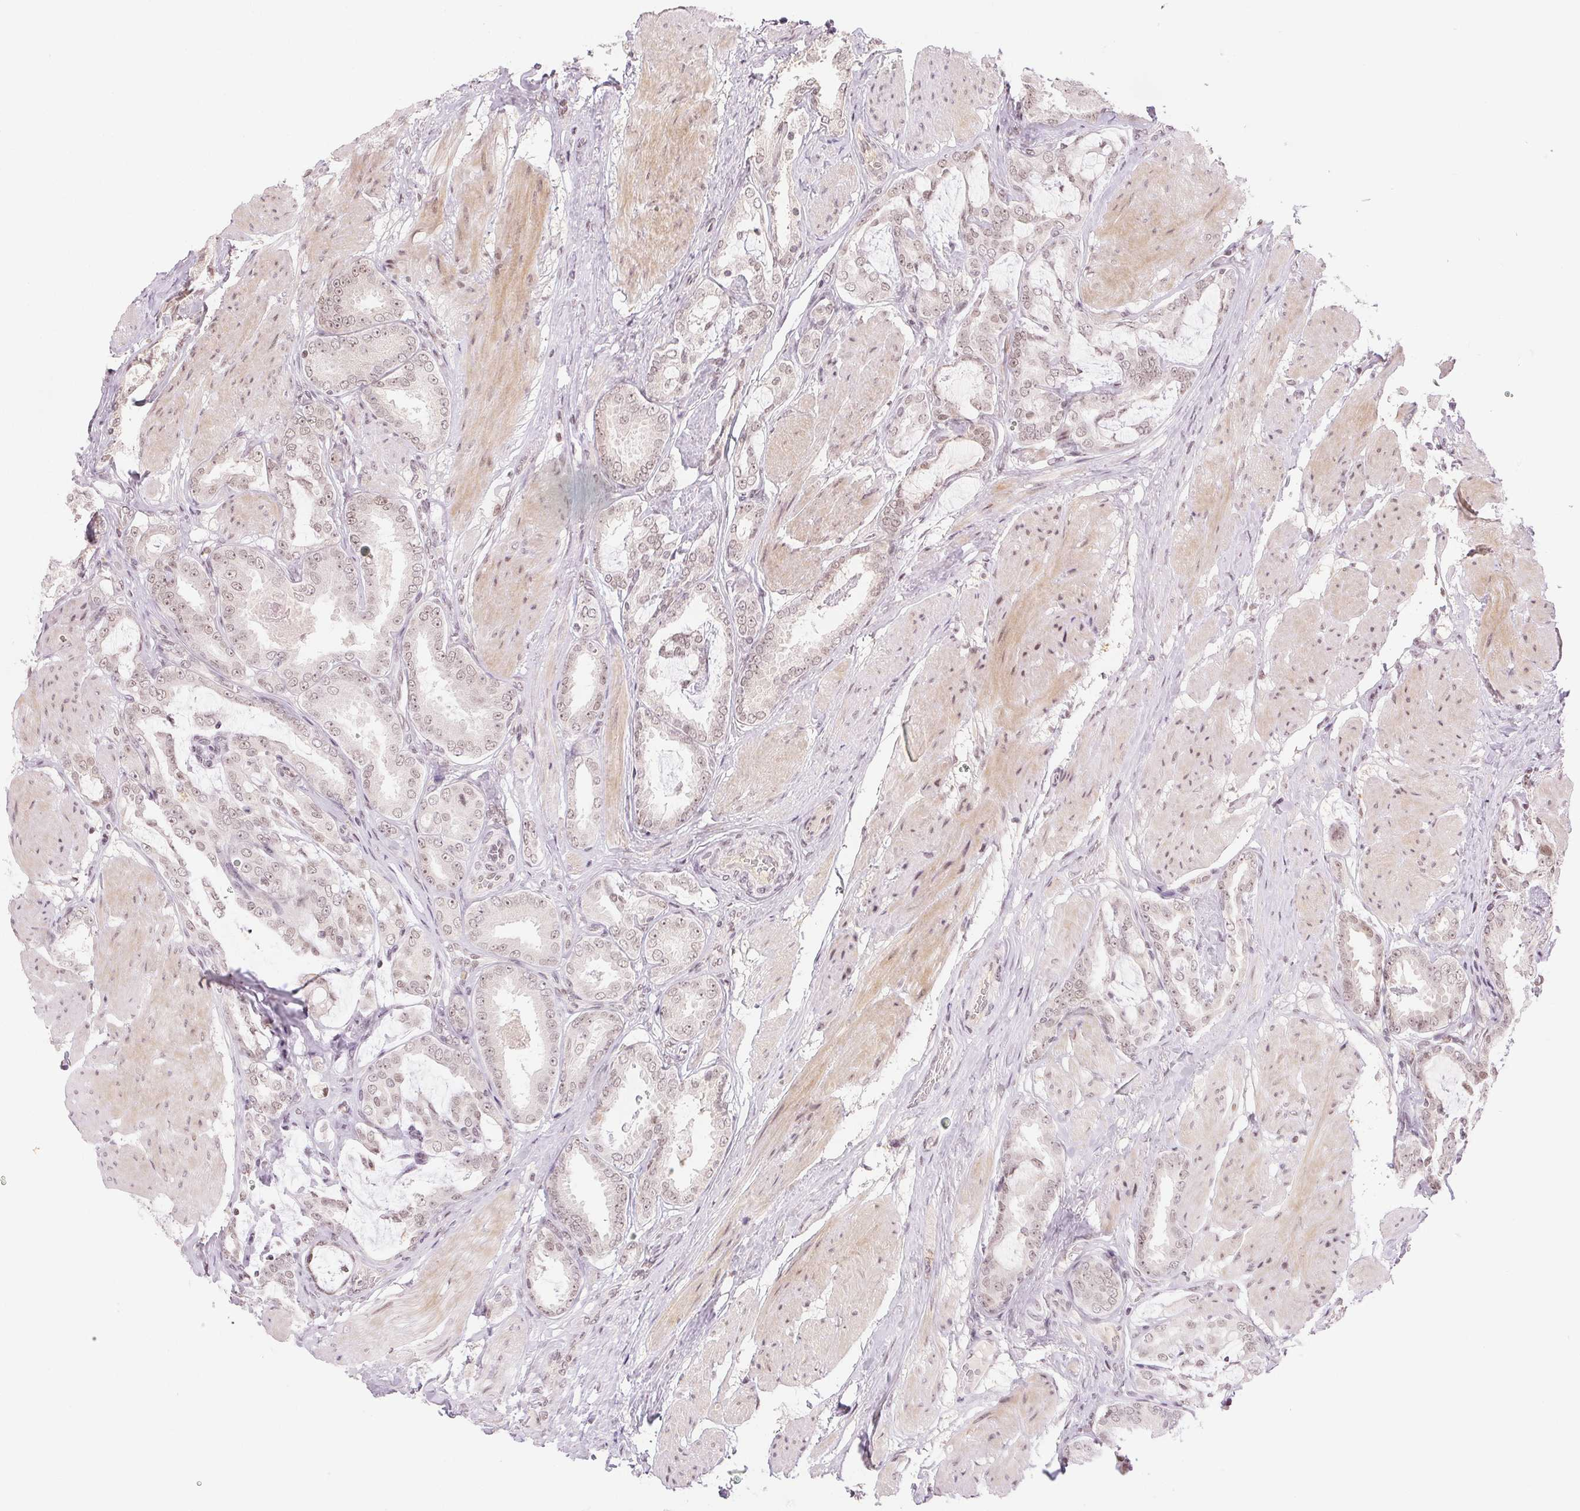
{"staining": {"intensity": "weak", "quantity": "25%-75%", "location": "nuclear"}, "tissue": "prostate cancer", "cell_type": "Tumor cells", "image_type": "cancer", "snomed": [{"axis": "morphology", "description": "Adenocarcinoma, High grade"}, {"axis": "topography", "description": "Prostate"}], "caption": "A micrograph of human prostate cancer stained for a protein demonstrates weak nuclear brown staining in tumor cells.", "gene": "DEK", "patient": {"sex": "male", "age": 63}}